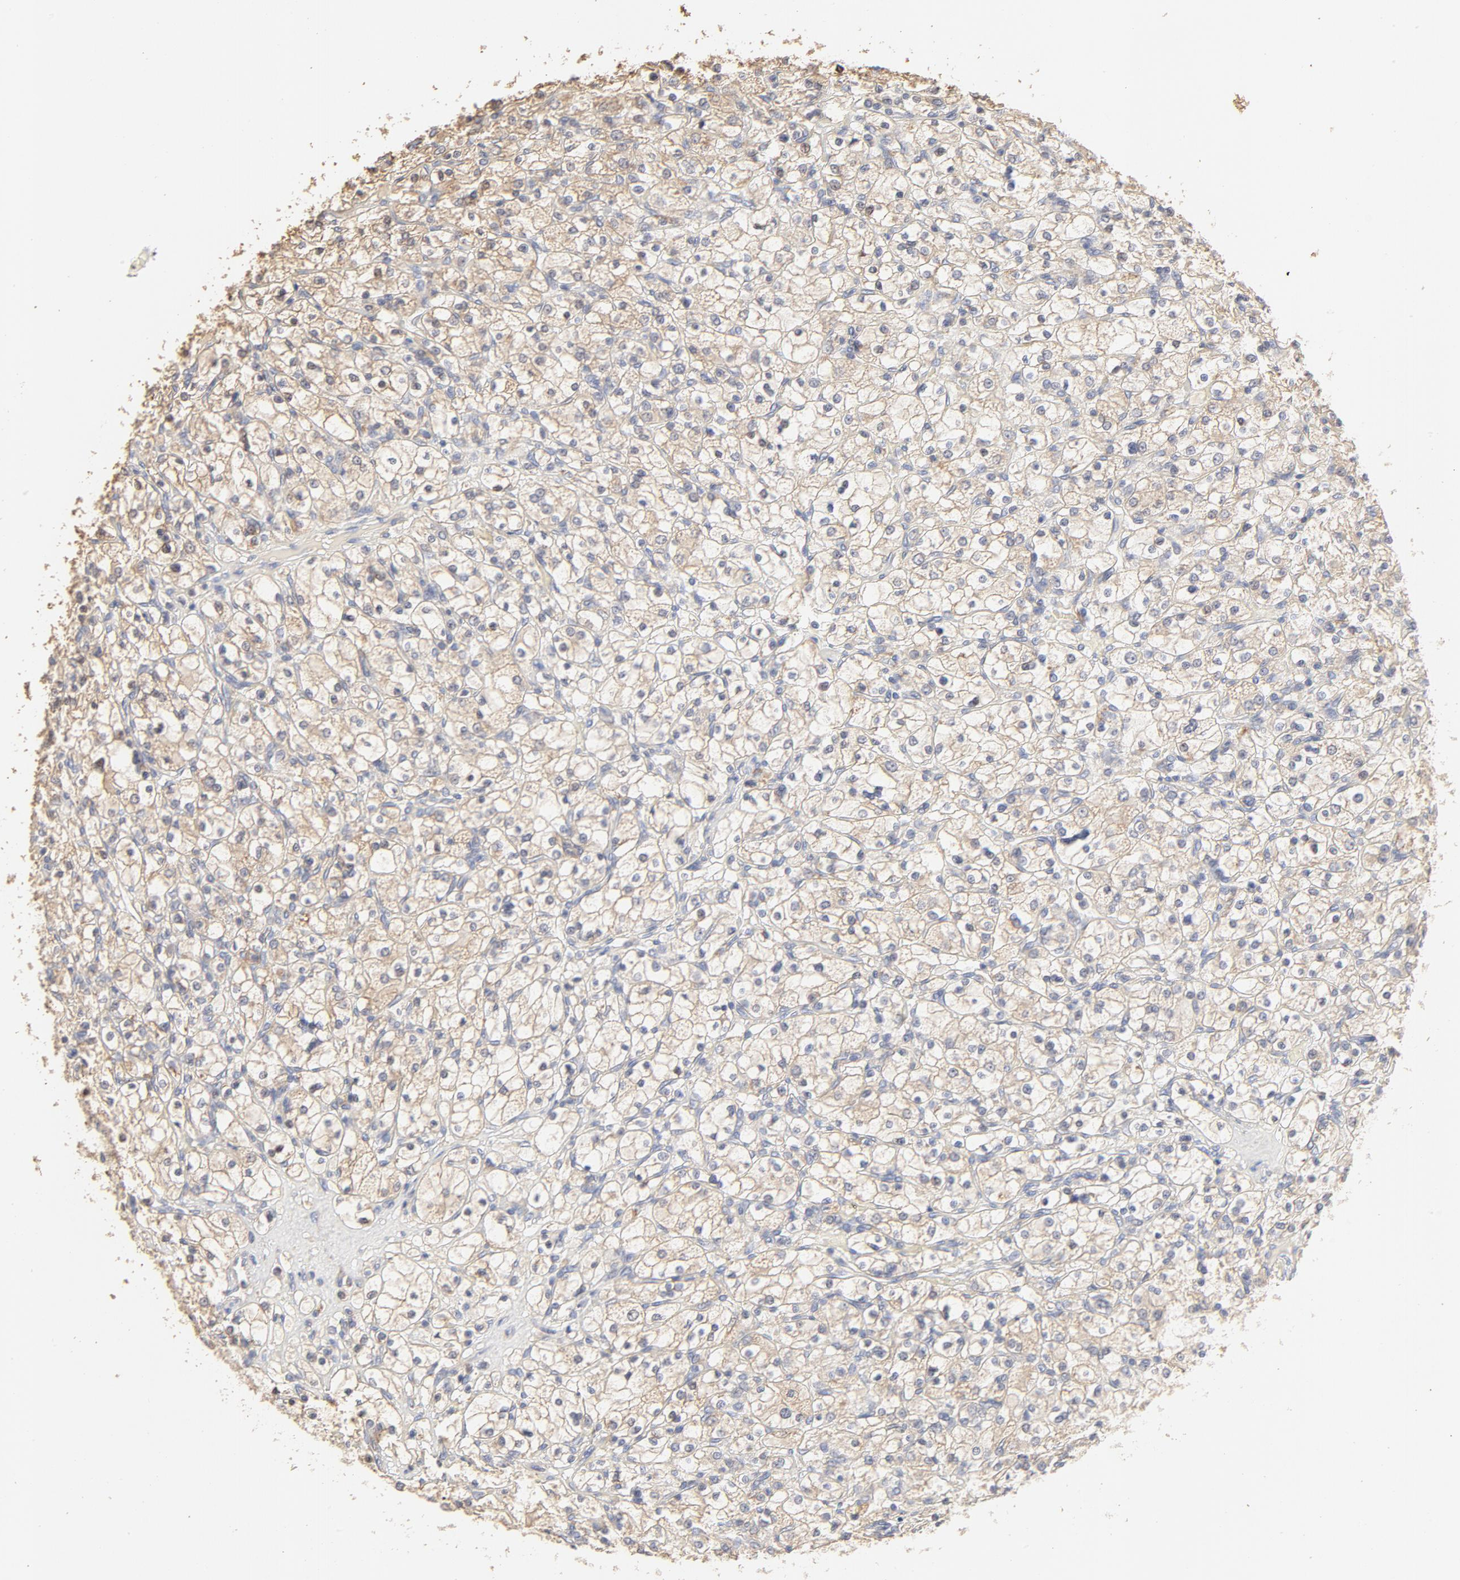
{"staining": {"intensity": "moderate", "quantity": ">75%", "location": "cytoplasmic/membranous"}, "tissue": "renal cancer", "cell_type": "Tumor cells", "image_type": "cancer", "snomed": [{"axis": "morphology", "description": "Adenocarcinoma, NOS"}, {"axis": "topography", "description": "Kidney"}], "caption": "Immunohistochemistry (IHC) (DAB) staining of human adenocarcinoma (renal) shows moderate cytoplasmic/membranous protein expression in about >75% of tumor cells.", "gene": "FCGBP", "patient": {"sex": "female", "age": 83}}